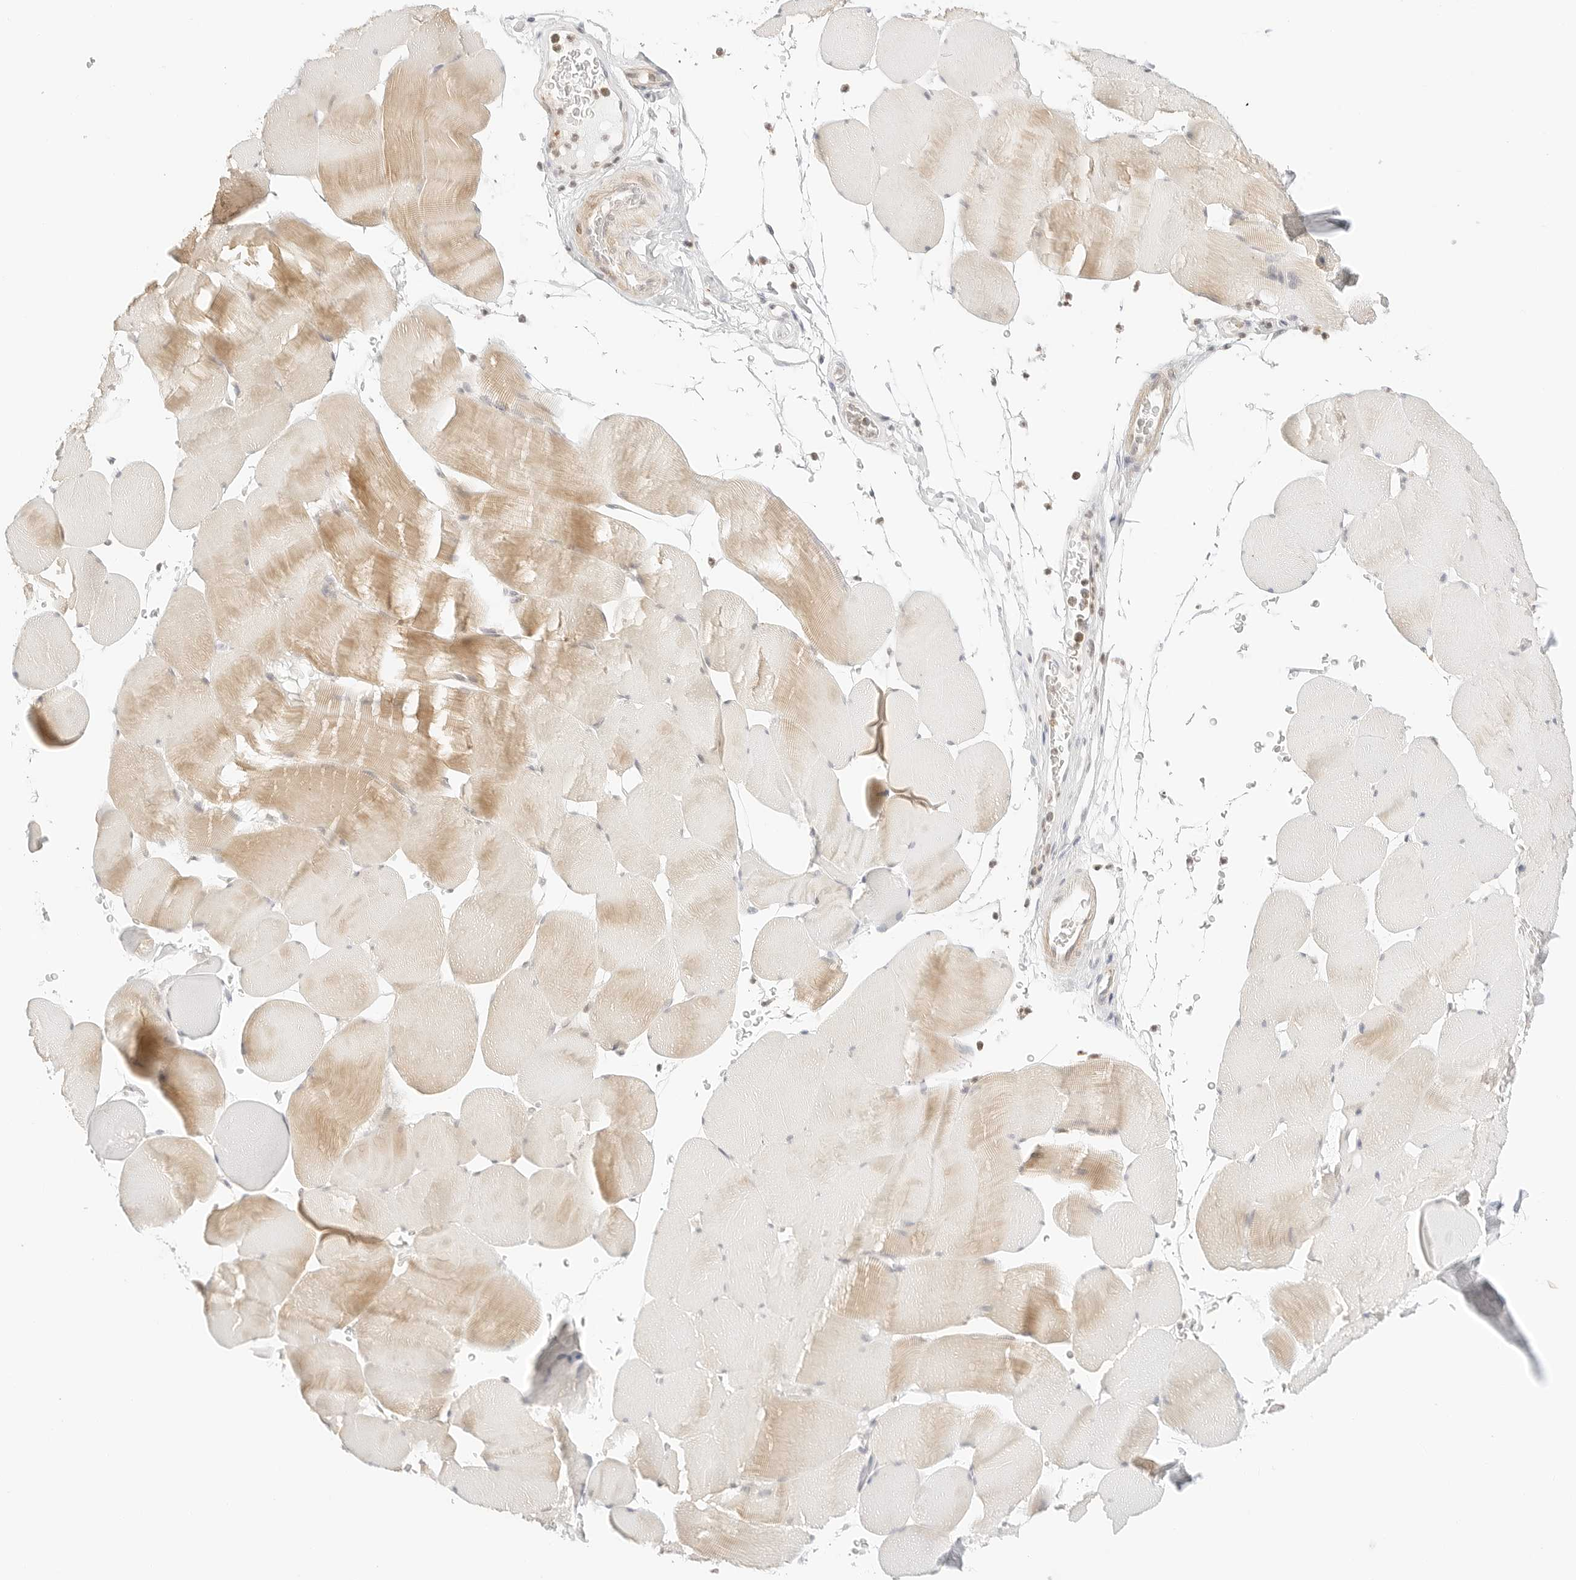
{"staining": {"intensity": "moderate", "quantity": "<25%", "location": "cytoplasmic/membranous"}, "tissue": "skeletal muscle", "cell_type": "Myocytes", "image_type": "normal", "snomed": [{"axis": "morphology", "description": "Normal tissue, NOS"}, {"axis": "topography", "description": "Skeletal muscle"}], "caption": "The histopathology image reveals staining of unremarkable skeletal muscle, revealing moderate cytoplasmic/membranous protein staining (brown color) within myocytes.", "gene": "GNAS", "patient": {"sex": "male", "age": 62}}